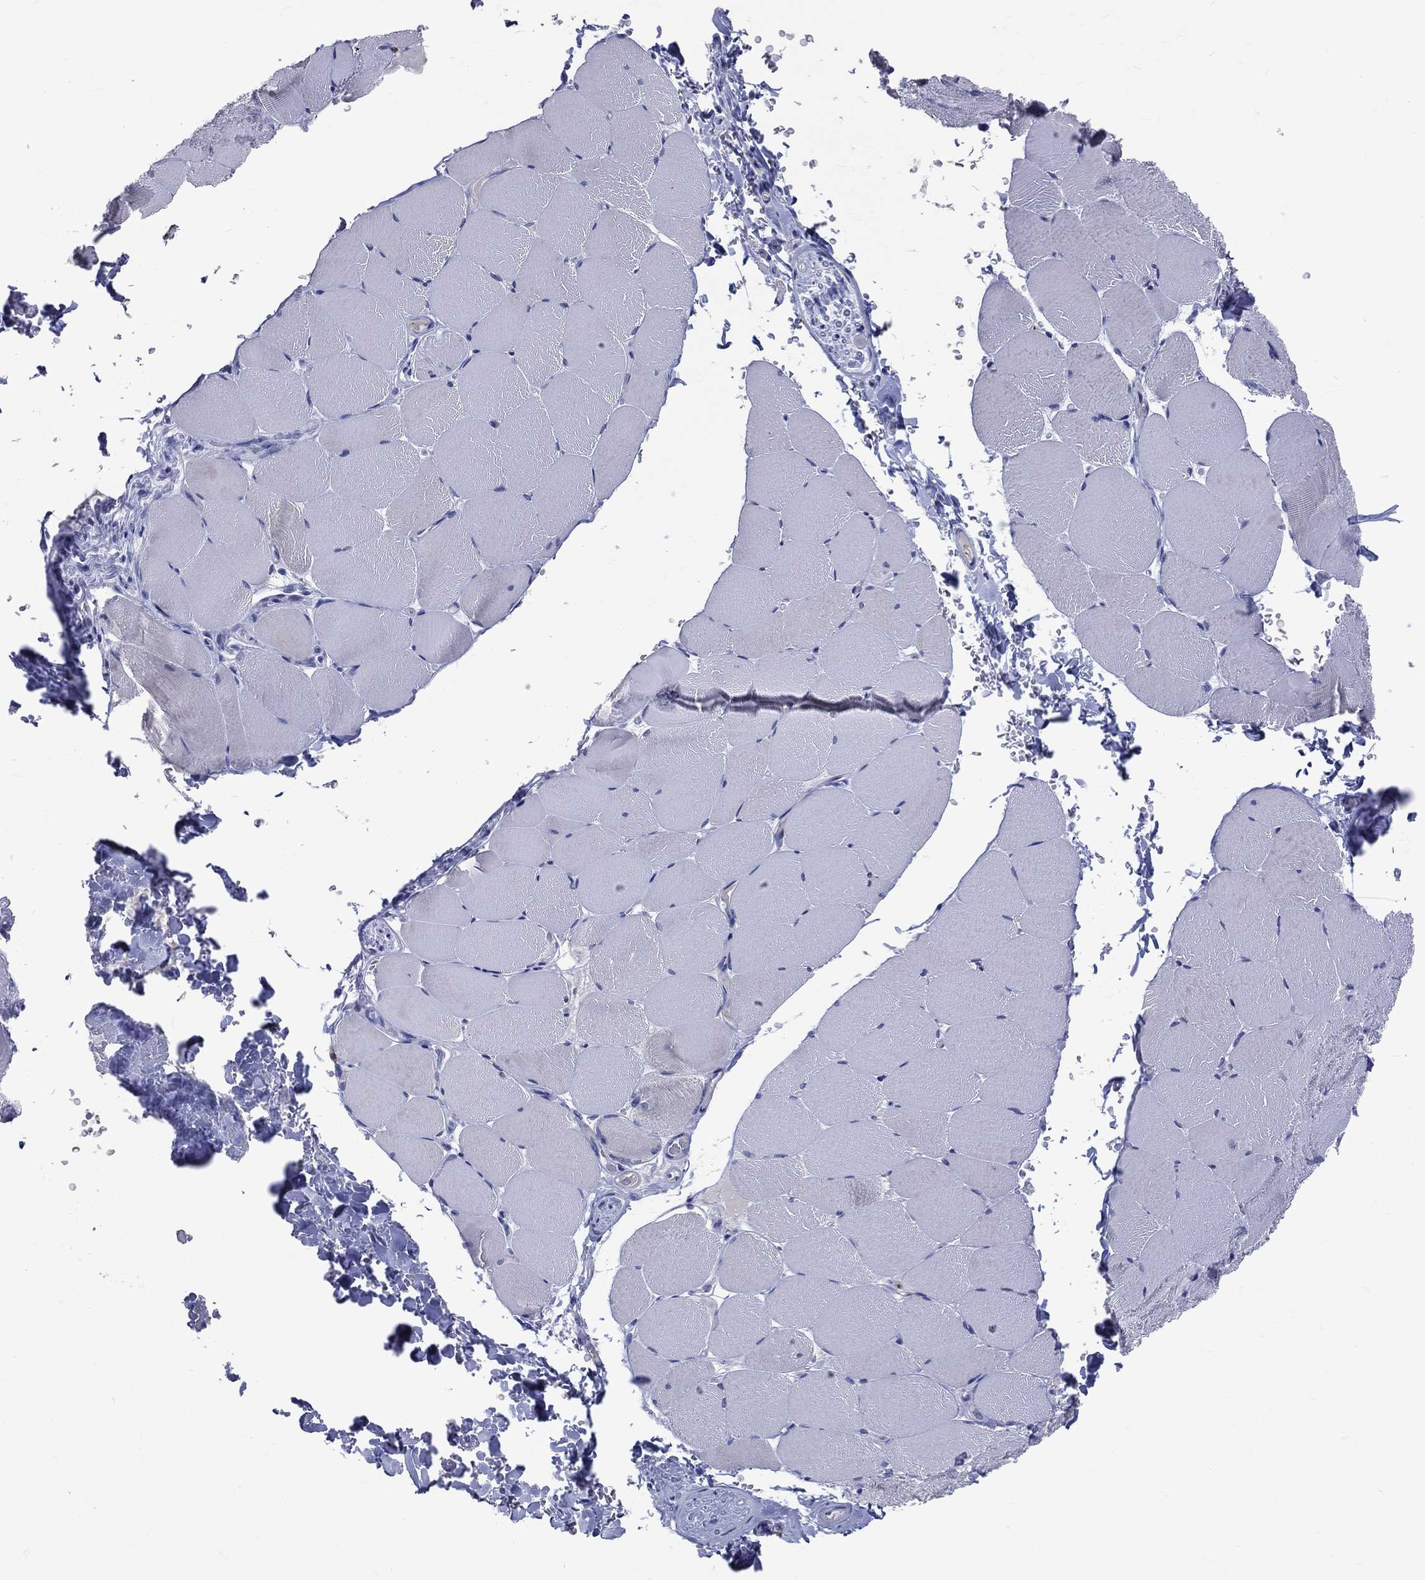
{"staining": {"intensity": "negative", "quantity": "none", "location": "none"}, "tissue": "skeletal muscle", "cell_type": "Myocytes", "image_type": "normal", "snomed": [{"axis": "morphology", "description": "Normal tissue, NOS"}, {"axis": "topography", "description": "Skeletal muscle"}], "caption": "Image shows no protein positivity in myocytes of benign skeletal muscle. (Immunohistochemistry (ihc), brightfield microscopy, high magnification).", "gene": "LAT", "patient": {"sex": "female", "age": 37}}